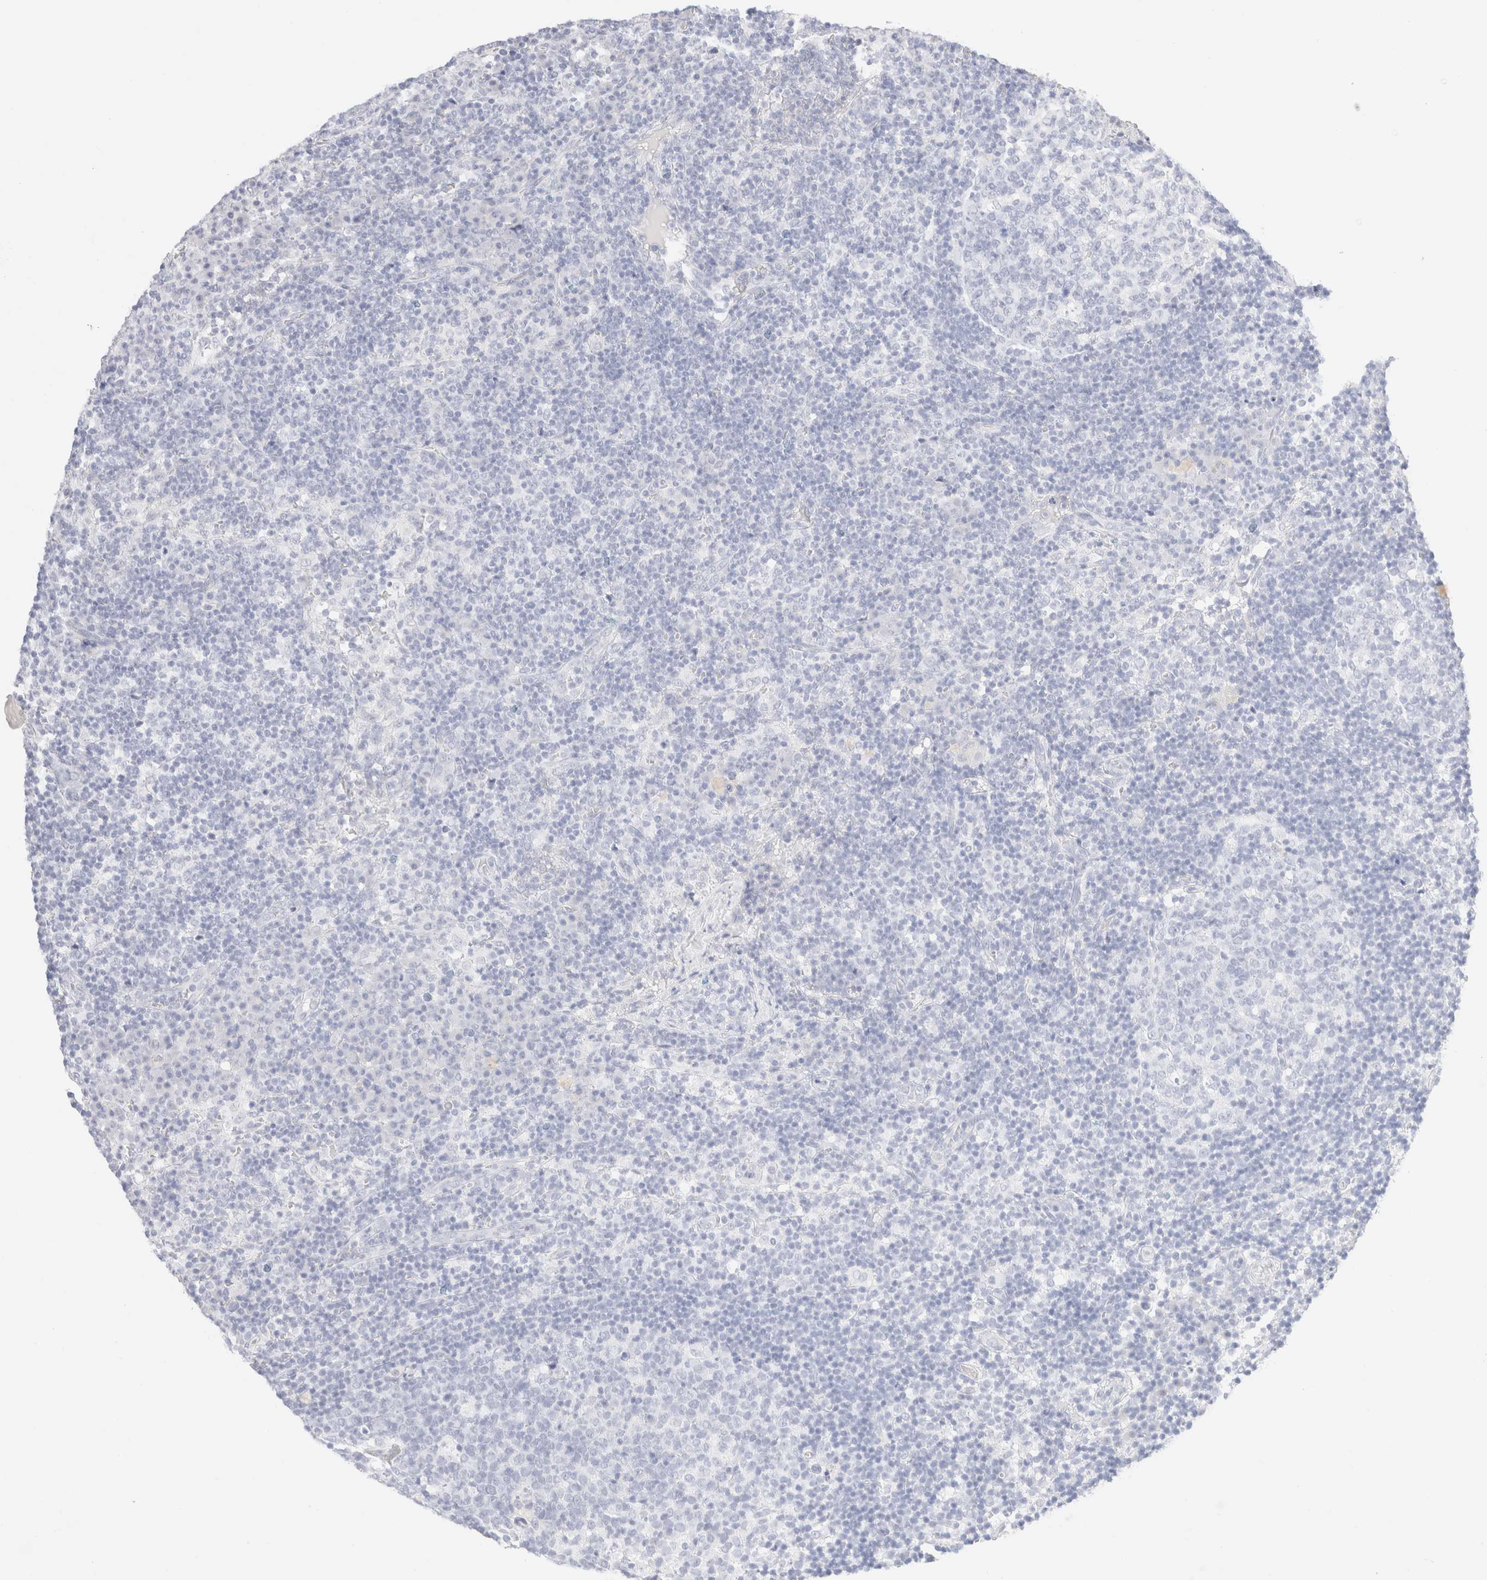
{"staining": {"intensity": "negative", "quantity": "none", "location": "none"}, "tissue": "lymph node", "cell_type": "Germinal center cells", "image_type": "normal", "snomed": [{"axis": "morphology", "description": "Normal tissue, NOS"}, {"axis": "morphology", "description": "Inflammation, NOS"}, {"axis": "topography", "description": "Lymph node"}], "caption": "Protein analysis of benign lymph node reveals no significant positivity in germinal center cells. (Brightfield microscopy of DAB (3,3'-diaminobenzidine) immunohistochemistry at high magnification).", "gene": "KRT15", "patient": {"sex": "male", "age": 55}}